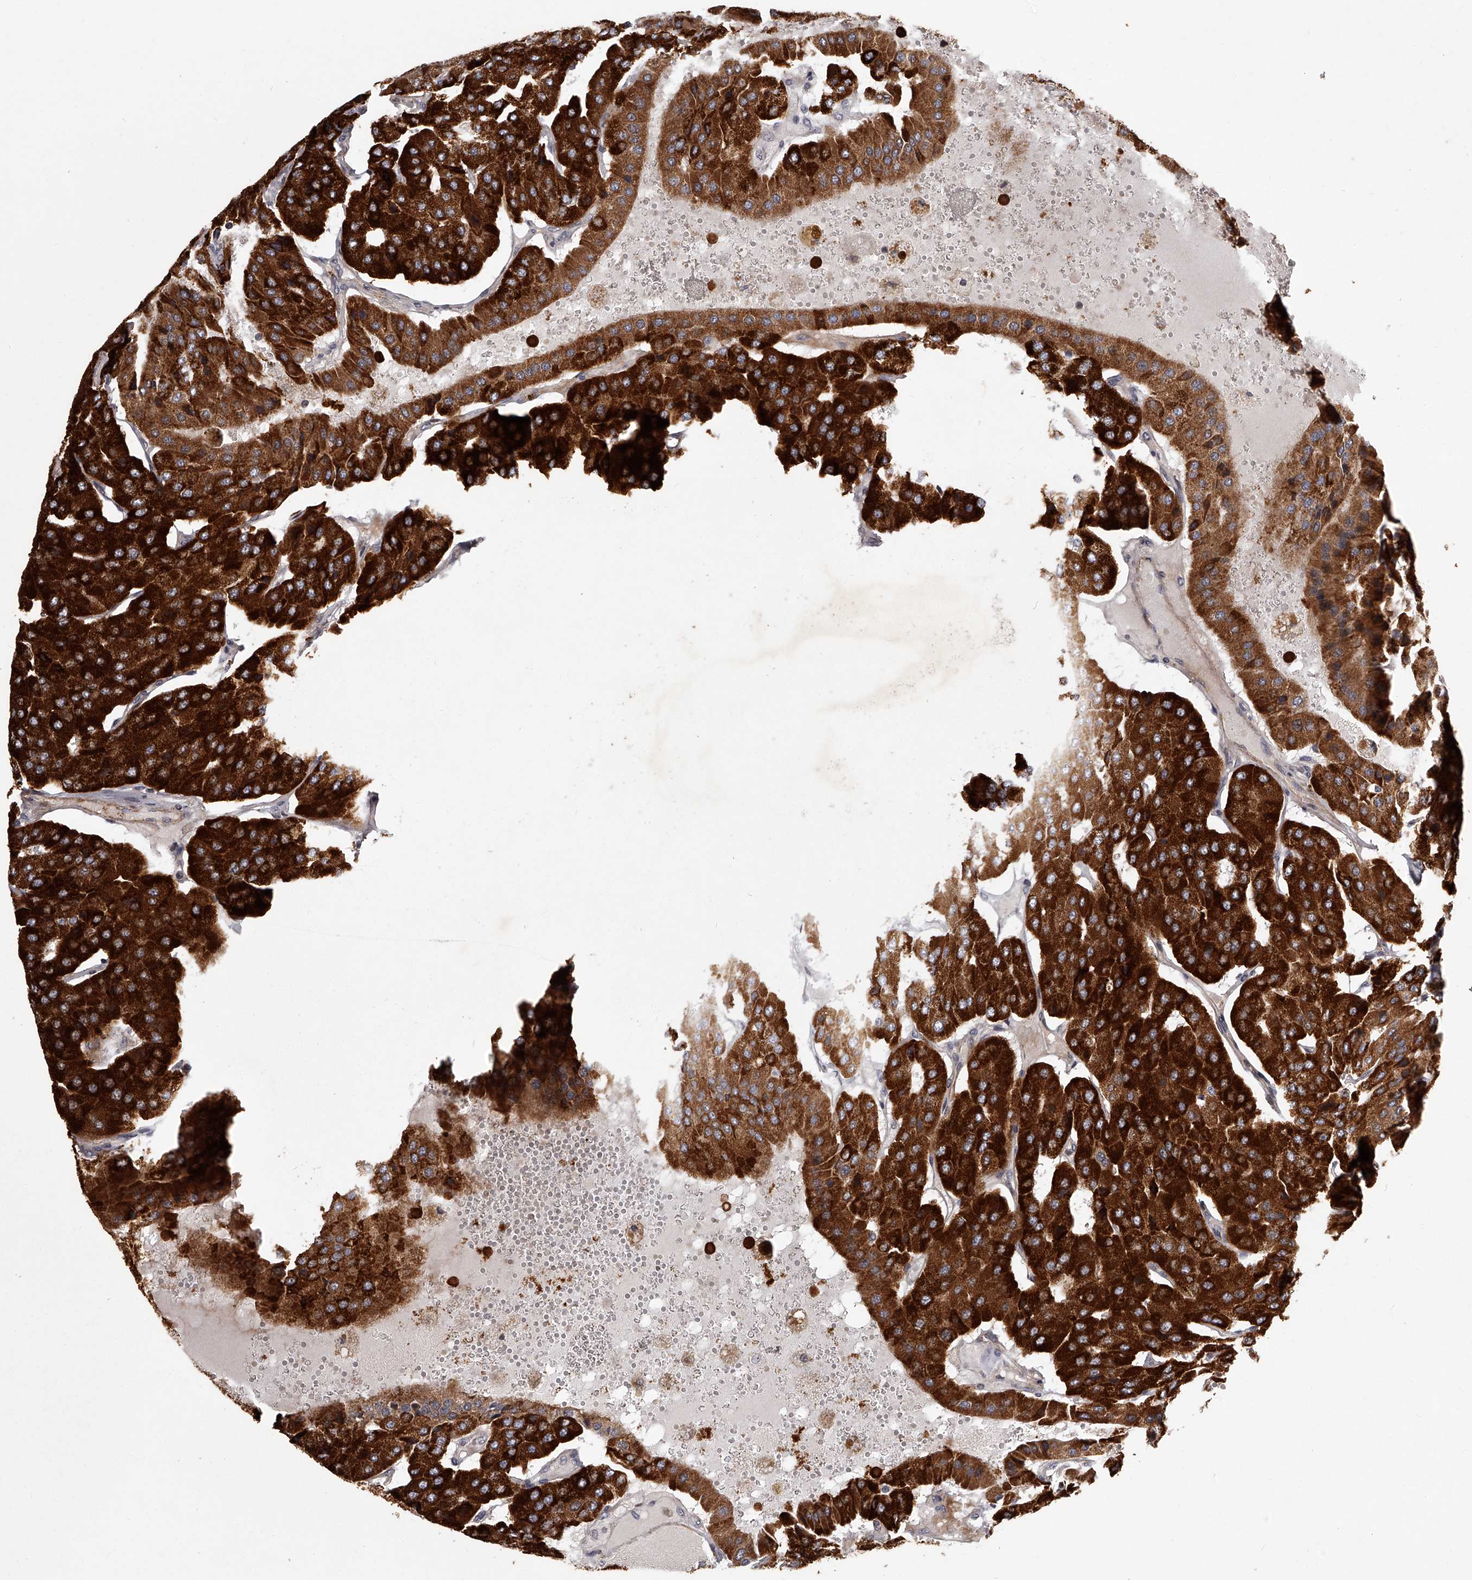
{"staining": {"intensity": "strong", "quantity": ">75%", "location": "cytoplasmic/membranous"}, "tissue": "parathyroid gland", "cell_type": "Glandular cells", "image_type": "normal", "snomed": [{"axis": "morphology", "description": "Normal tissue, NOS"}, {"axis": "morphology", "description": "Adenoma, NOS"}, {"axis": "topography", "description": "Parathyroid gland"}], "caption": "A brown stain labels strong cytoplasmic/membranous expression of a protein in glandular cells of benign human parathyroid gland.", "gene": "RRP36", "patient": {"sex": "female", "age": 86}}